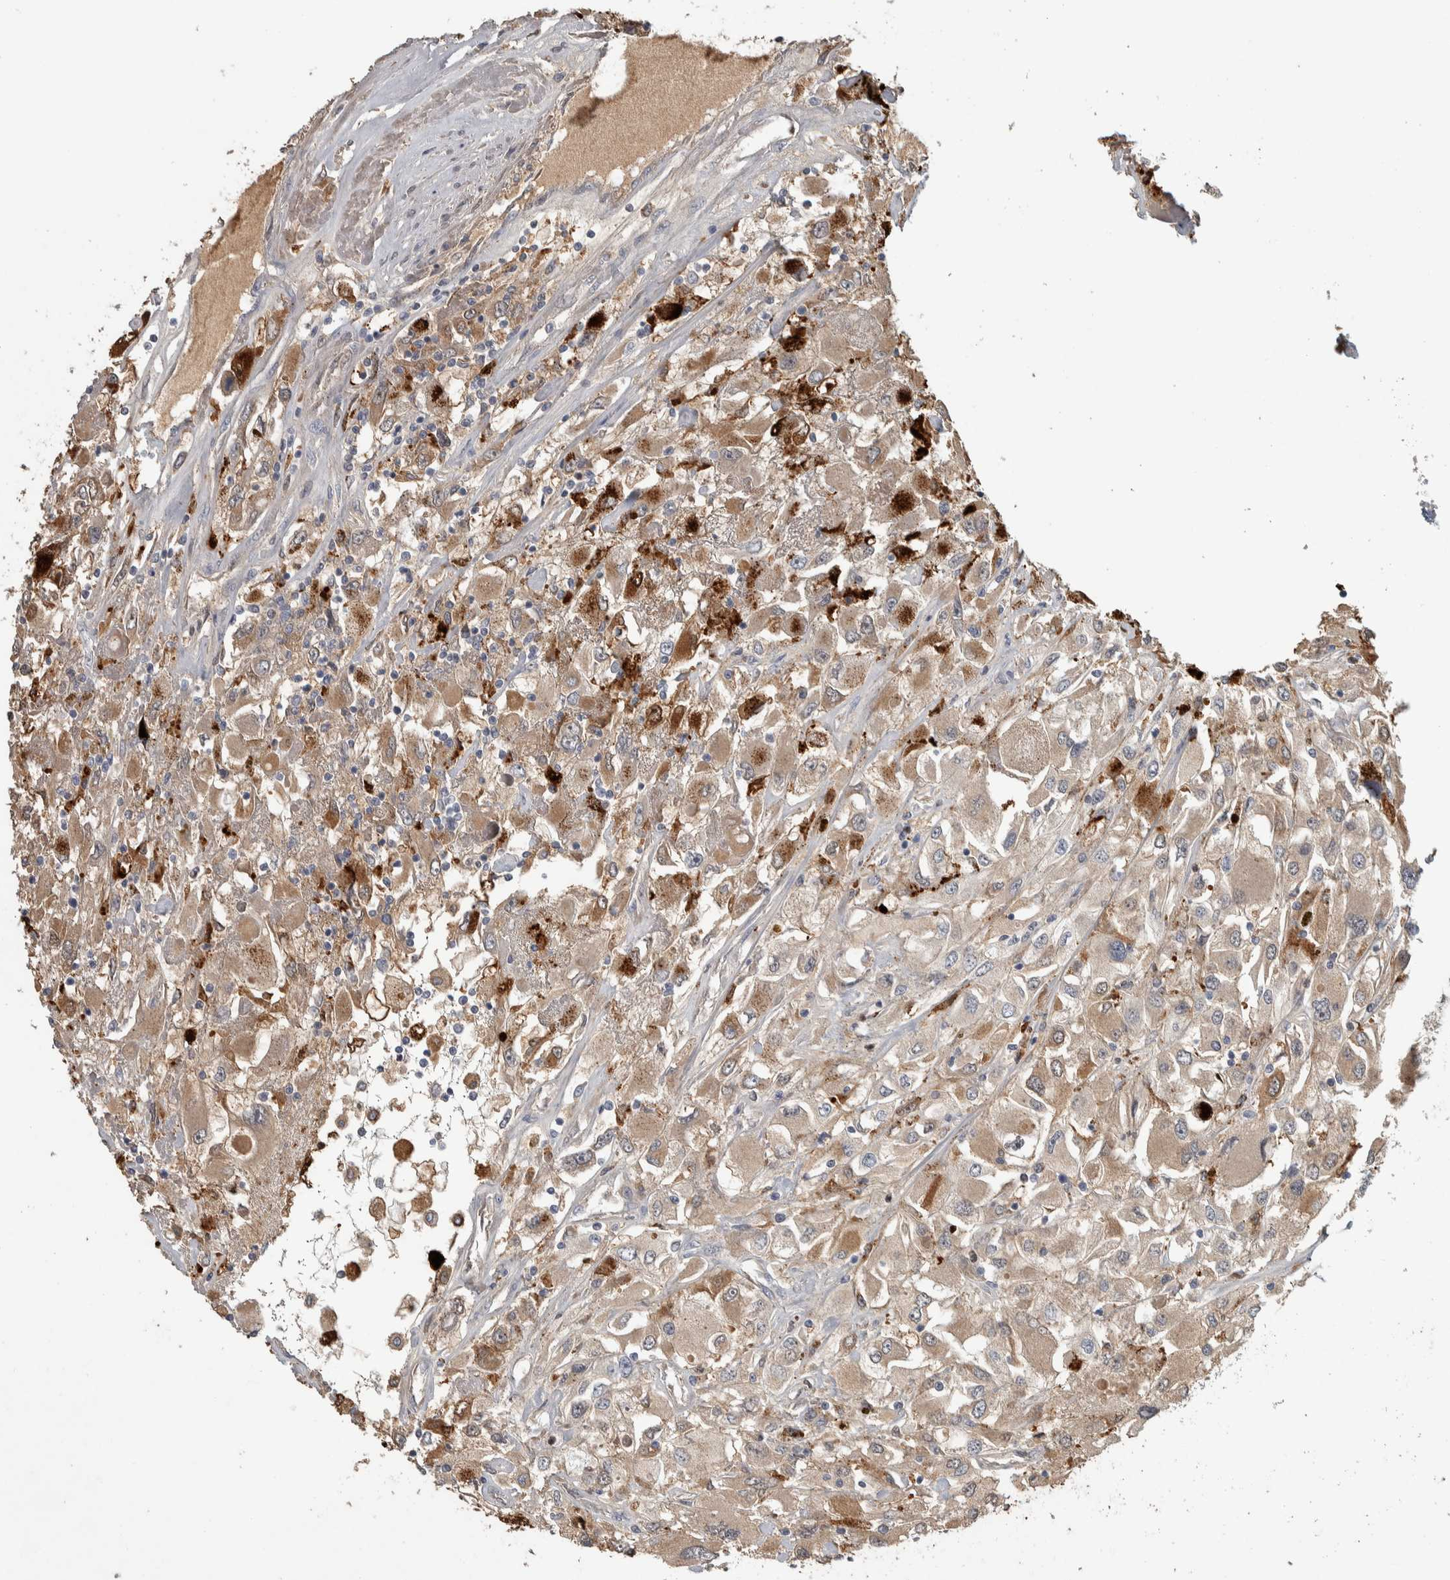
{"staining": {"intensity": "moderate", "quantity": ">75%", "location": "cytoplasmic/membranous"}, "tissue": "renal cancer", "cell_type": "Tumor cells", "image_type": "cancer", "snomed": [{"axis": "morphology", "description": "Adenocarcinoma, NOS"}, {"axis": "topography", "description": "Kidney"}], "caption": "The photomicrograph reveals staining of renal adenocarcinoma, revealing moderate cytoplasmic/membranous protein expression (brown color) within tumor cells. Immunohistochemistry (ihc) stains the protein of interest in brown and the nuclei are stained blue.", "gene": "FAM78A", "patient": {"sex": "female", "age": 52}}